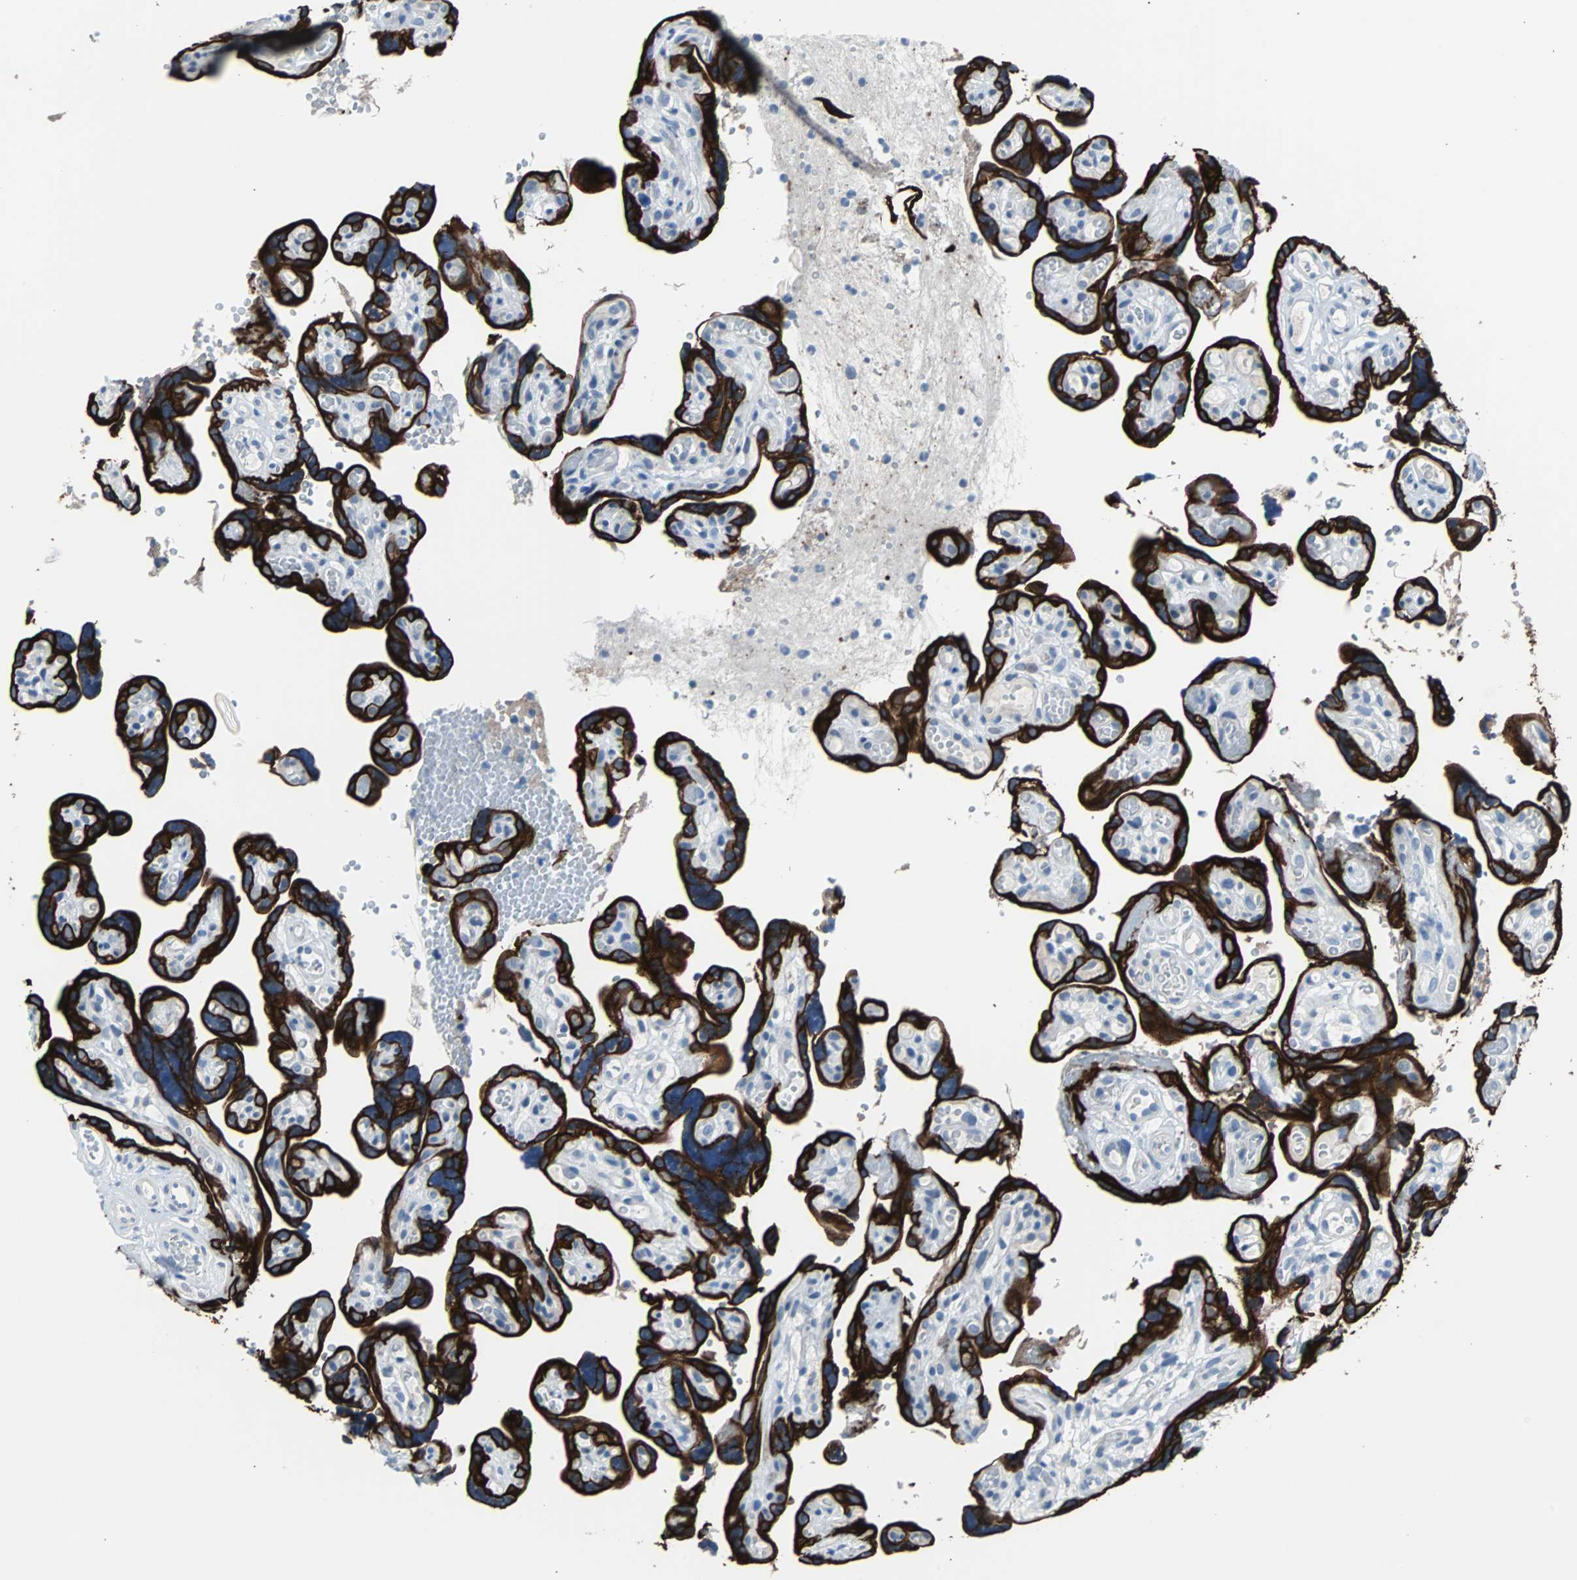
{"staining": {"intensity": "strong", "quantity": ">75%", "location": "cytoplasmic/membranous"}, "tissue": "placenta", "cell_type": "Trophoblastic cells", "image_type": "normal", "snomed": [{"axis": "morphology", "description": "Normal tissue, NOS"}, {"axis": "topography", "description": "Placenta"}], "caption": "The image reveals immunohistochemical staining of normal placenta. There is strong cytoplasmic/membranous expression is appreciated in approximately >75% of trophoblastic cells. The protein of interest is stained brown, and the nuclei are stained in blue (DAB (3,3'-diaminobenzidine) IHC with brightfield microscopy, high magnification).", "gene": "KRT7", "patient": {"sex": "female", "age": 30}}